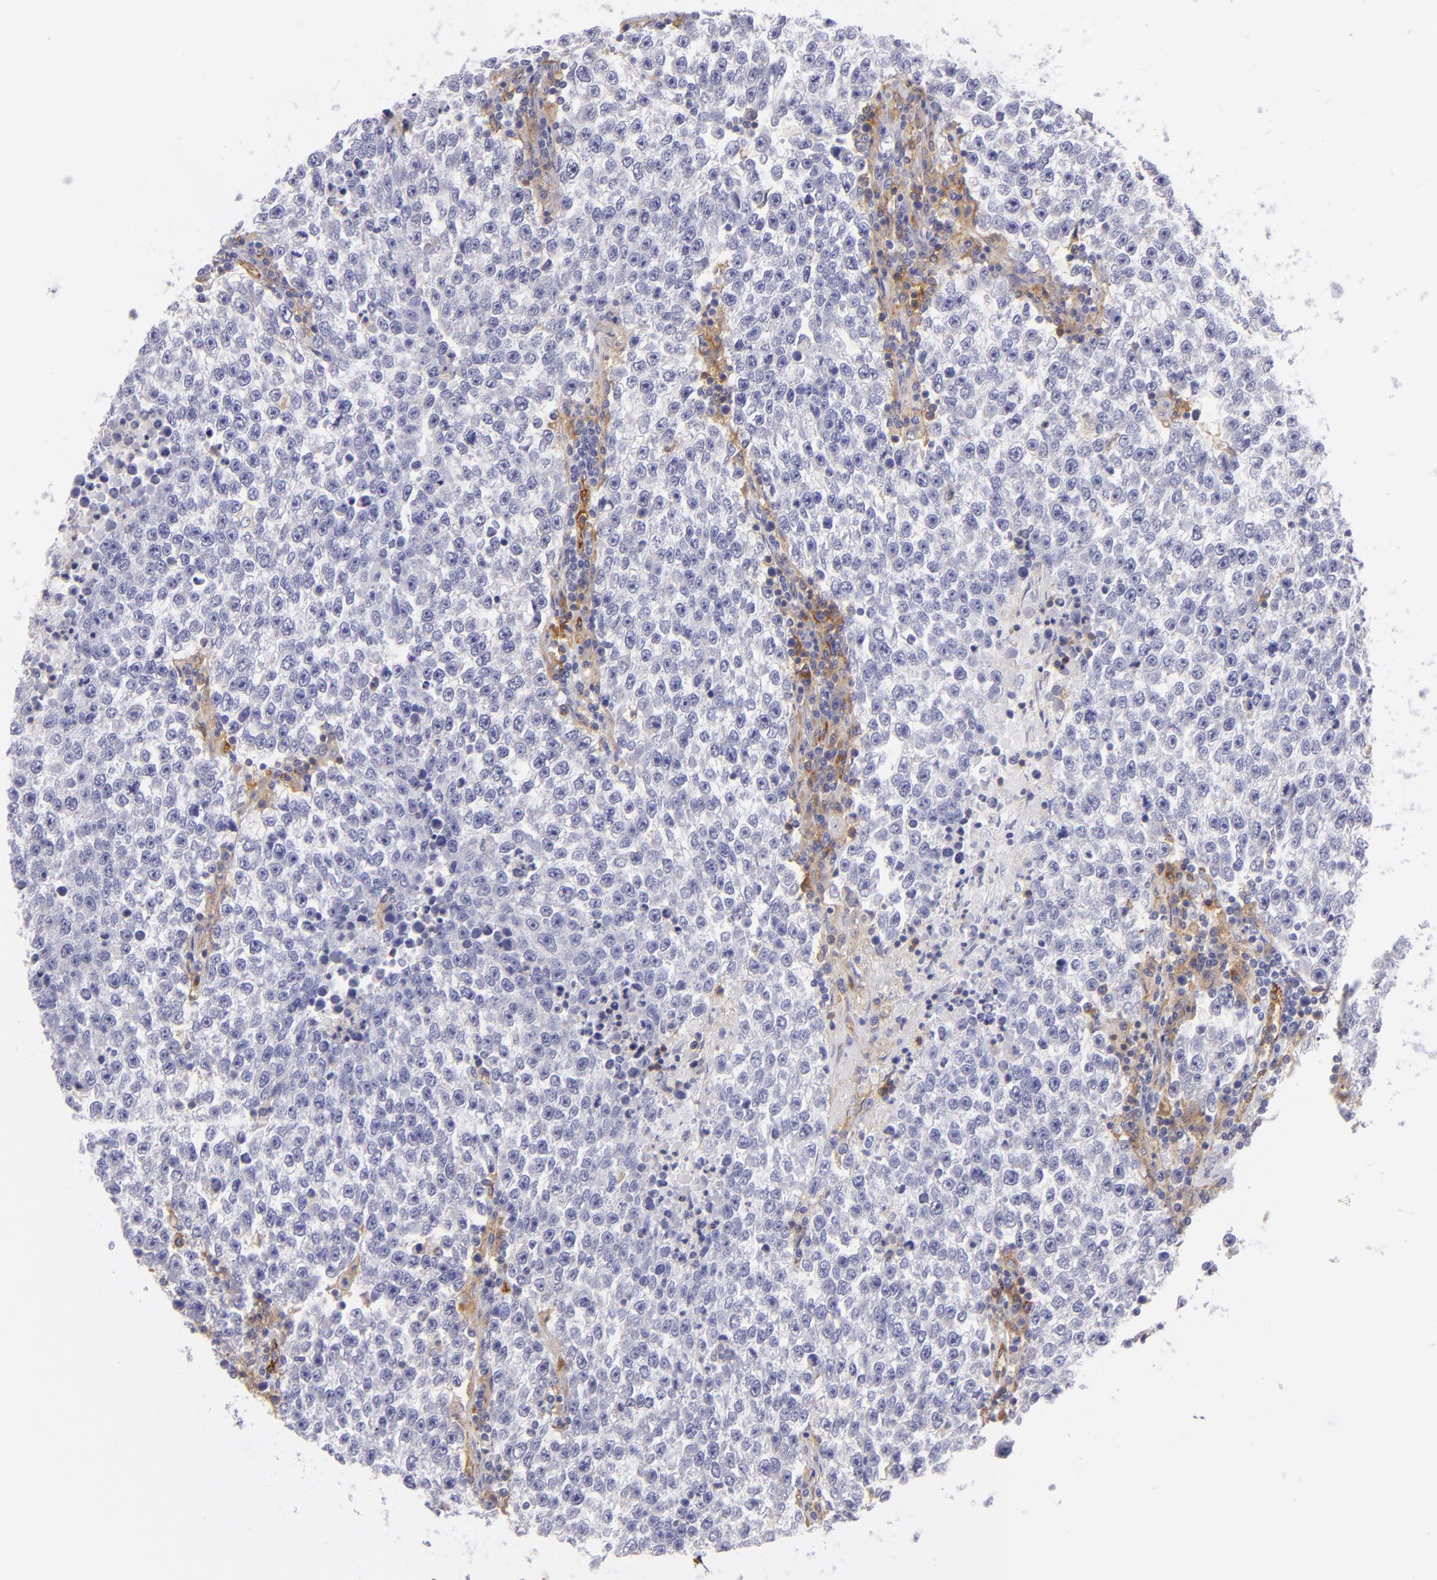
{"staining": {"intensity": "negative", "quantity": "none", "location": "none"}, "tissue": "testis cancer", "cell_type": "Tumor cells", "image_type": "cancer", "snomed": [{"axis": "morphology", "description": "Seminoma, NOS"}, {"axis": "topography", "description": "Testis"}], "caption": "Tumor cells show no significant protein staining in testis seminoma.", "gene": "ENTPD1", "patient": {"sex": "male", "age": 36}}